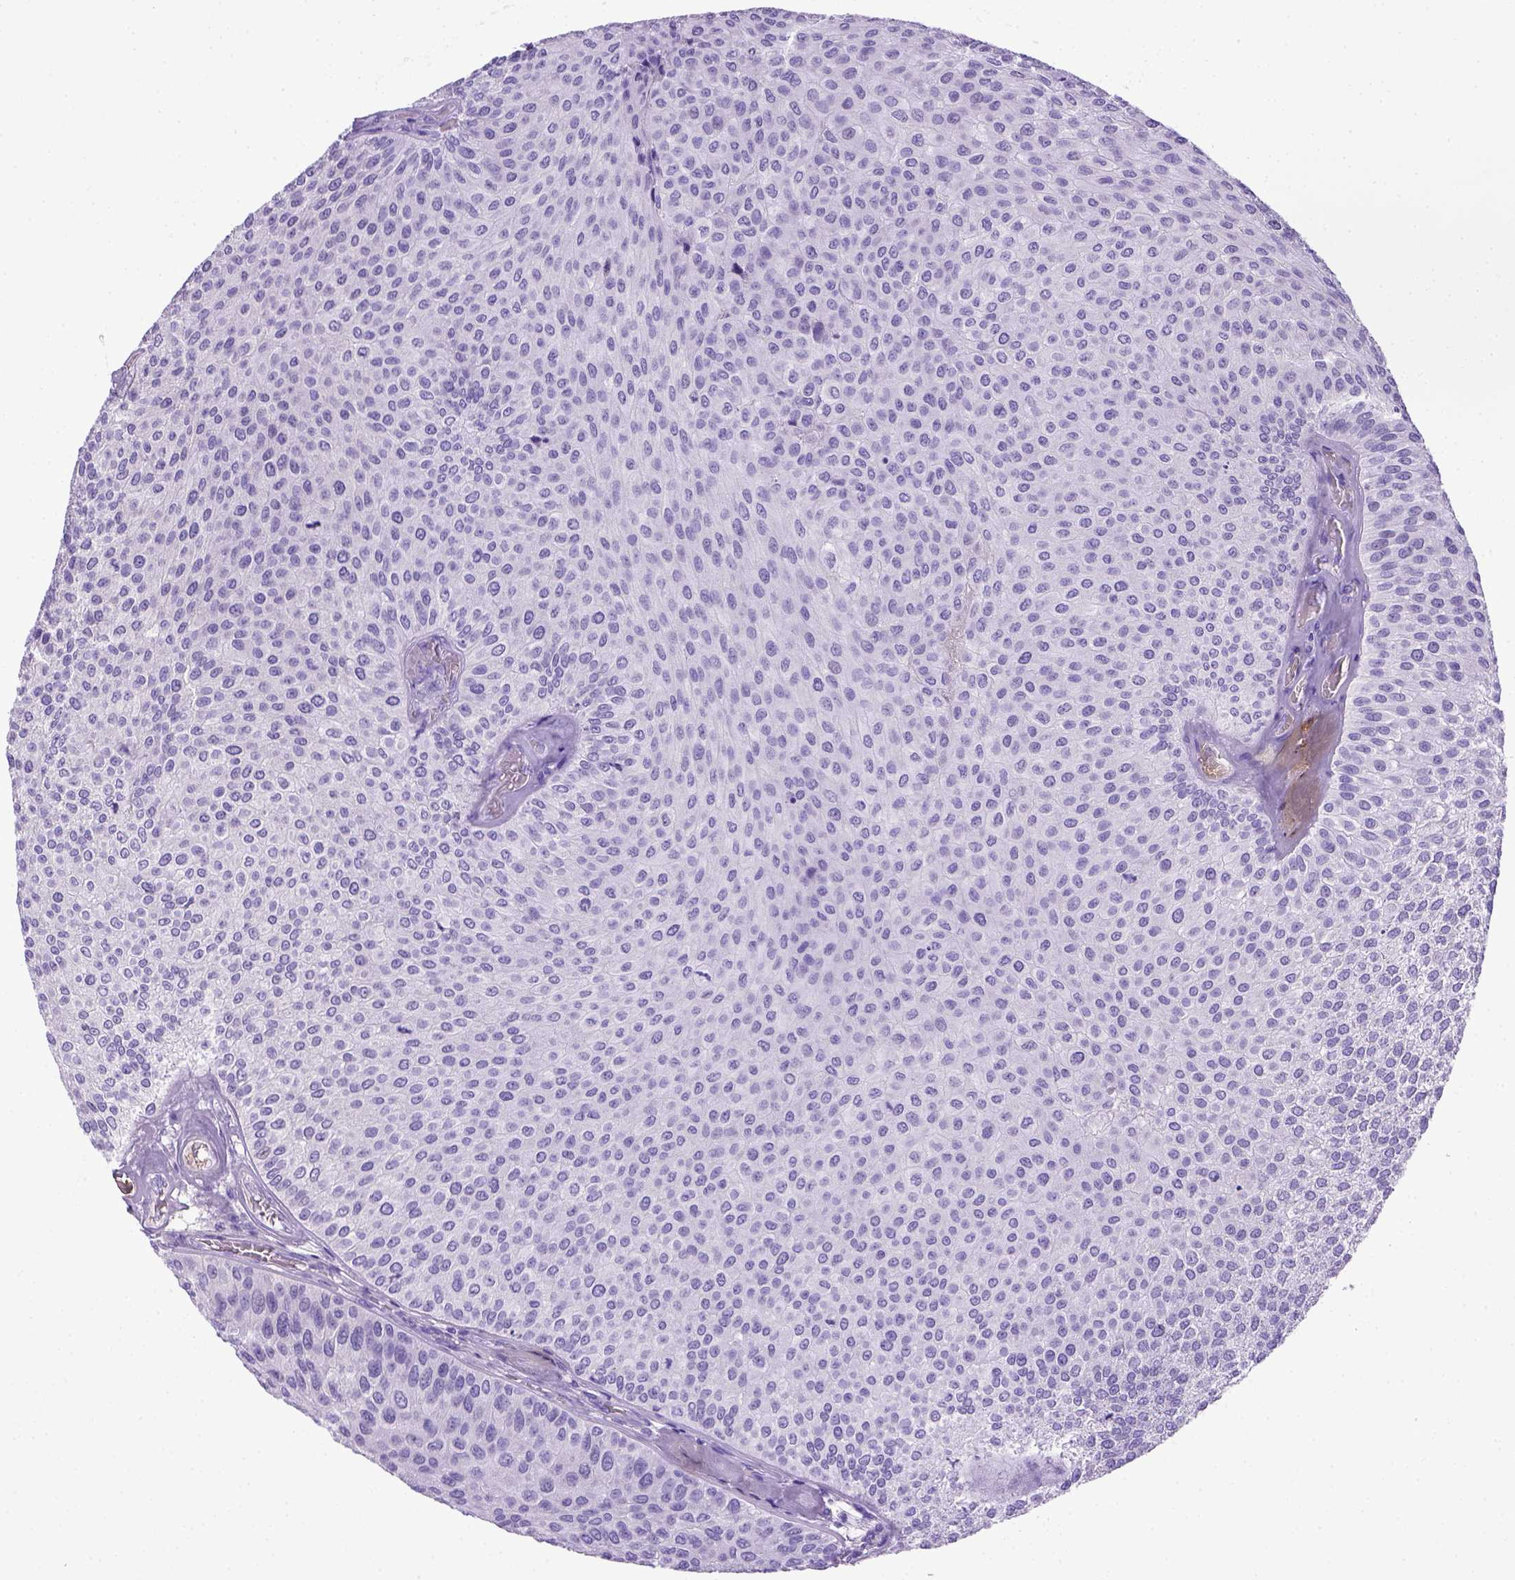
{"staining": {"intensity": "negative", "quantity": "none", "location": "none"}, "tissue": "urothelial cancer", "cell_type": "Tumor cells", "image_type": "cancer", "snomed": [{"axis": "morphology", "description": "Urothelial carcinoma, Low grade"}, {"axis": "topography", "description": "Urinary bladder"}], "caption": "A high-resolution micrograph shows IHC staining of urothelial cancer, which reveals no significant positivity in tumor cells. The staining was performed using DAB (3,3'-diaminobenzidine) to visualize the protein expression in brown, while the nuclei were stained in blue with hematoxylin (Magnification: 20x).", "gene": "ITIH4", "patient": {"sex": "female", "age": 87}}